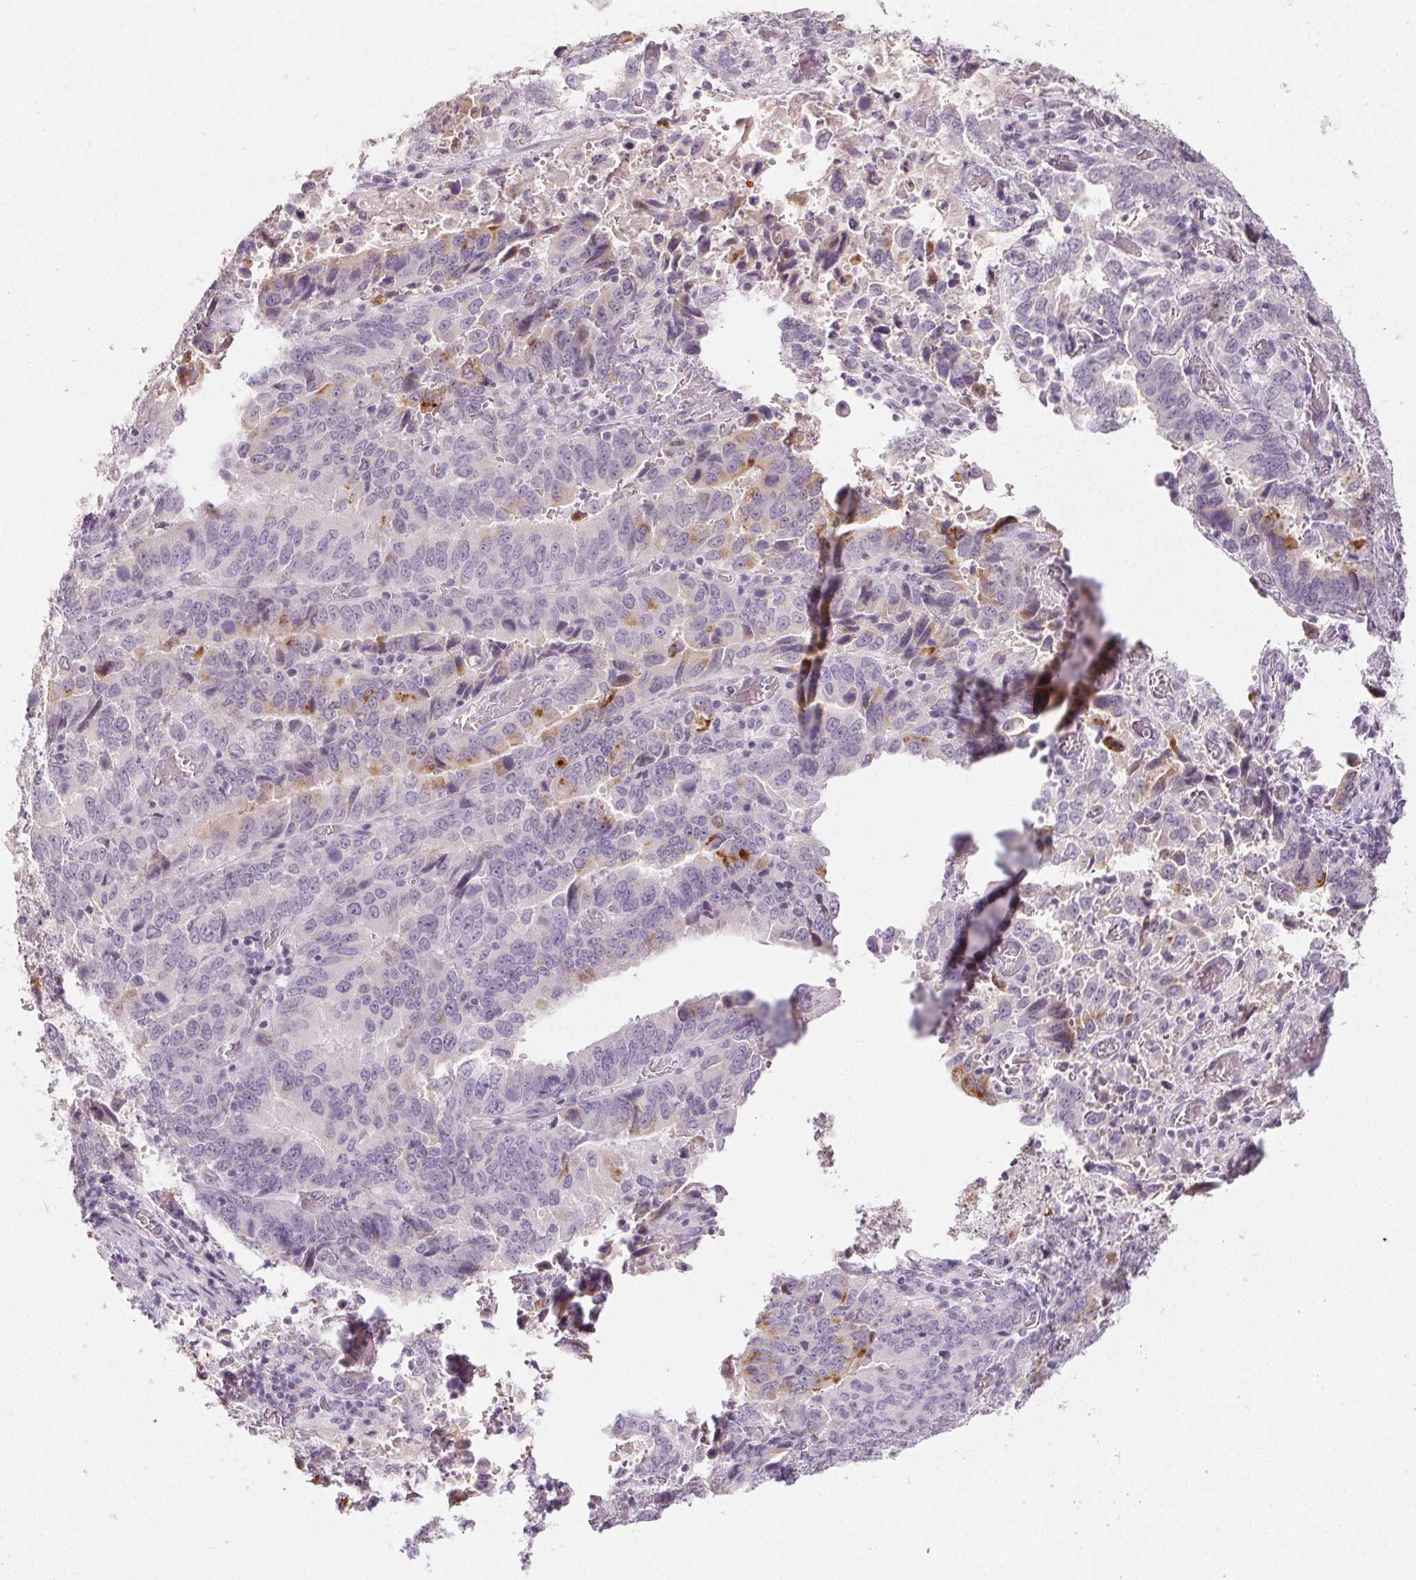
{"staining": {"intensity": "weak", "quantity": "<25%", "location": "cytoplasmic/membranous"}, "tissue": "stomach cancer", "cell_type": "Tumor cells", "image_type": "cancer", "snomed": [{"axis": "morphology", "description": "Adenocarcinoma, NOS"}, {"axis": "topography", "description": "Stomach, upper"}], "caption": "The photomicrograph exhibits no staining of tumor cells in stomach cancer (adenocarcinoma).", "gene": "PI3", "patient": {"sex": "male", "age": 74}}